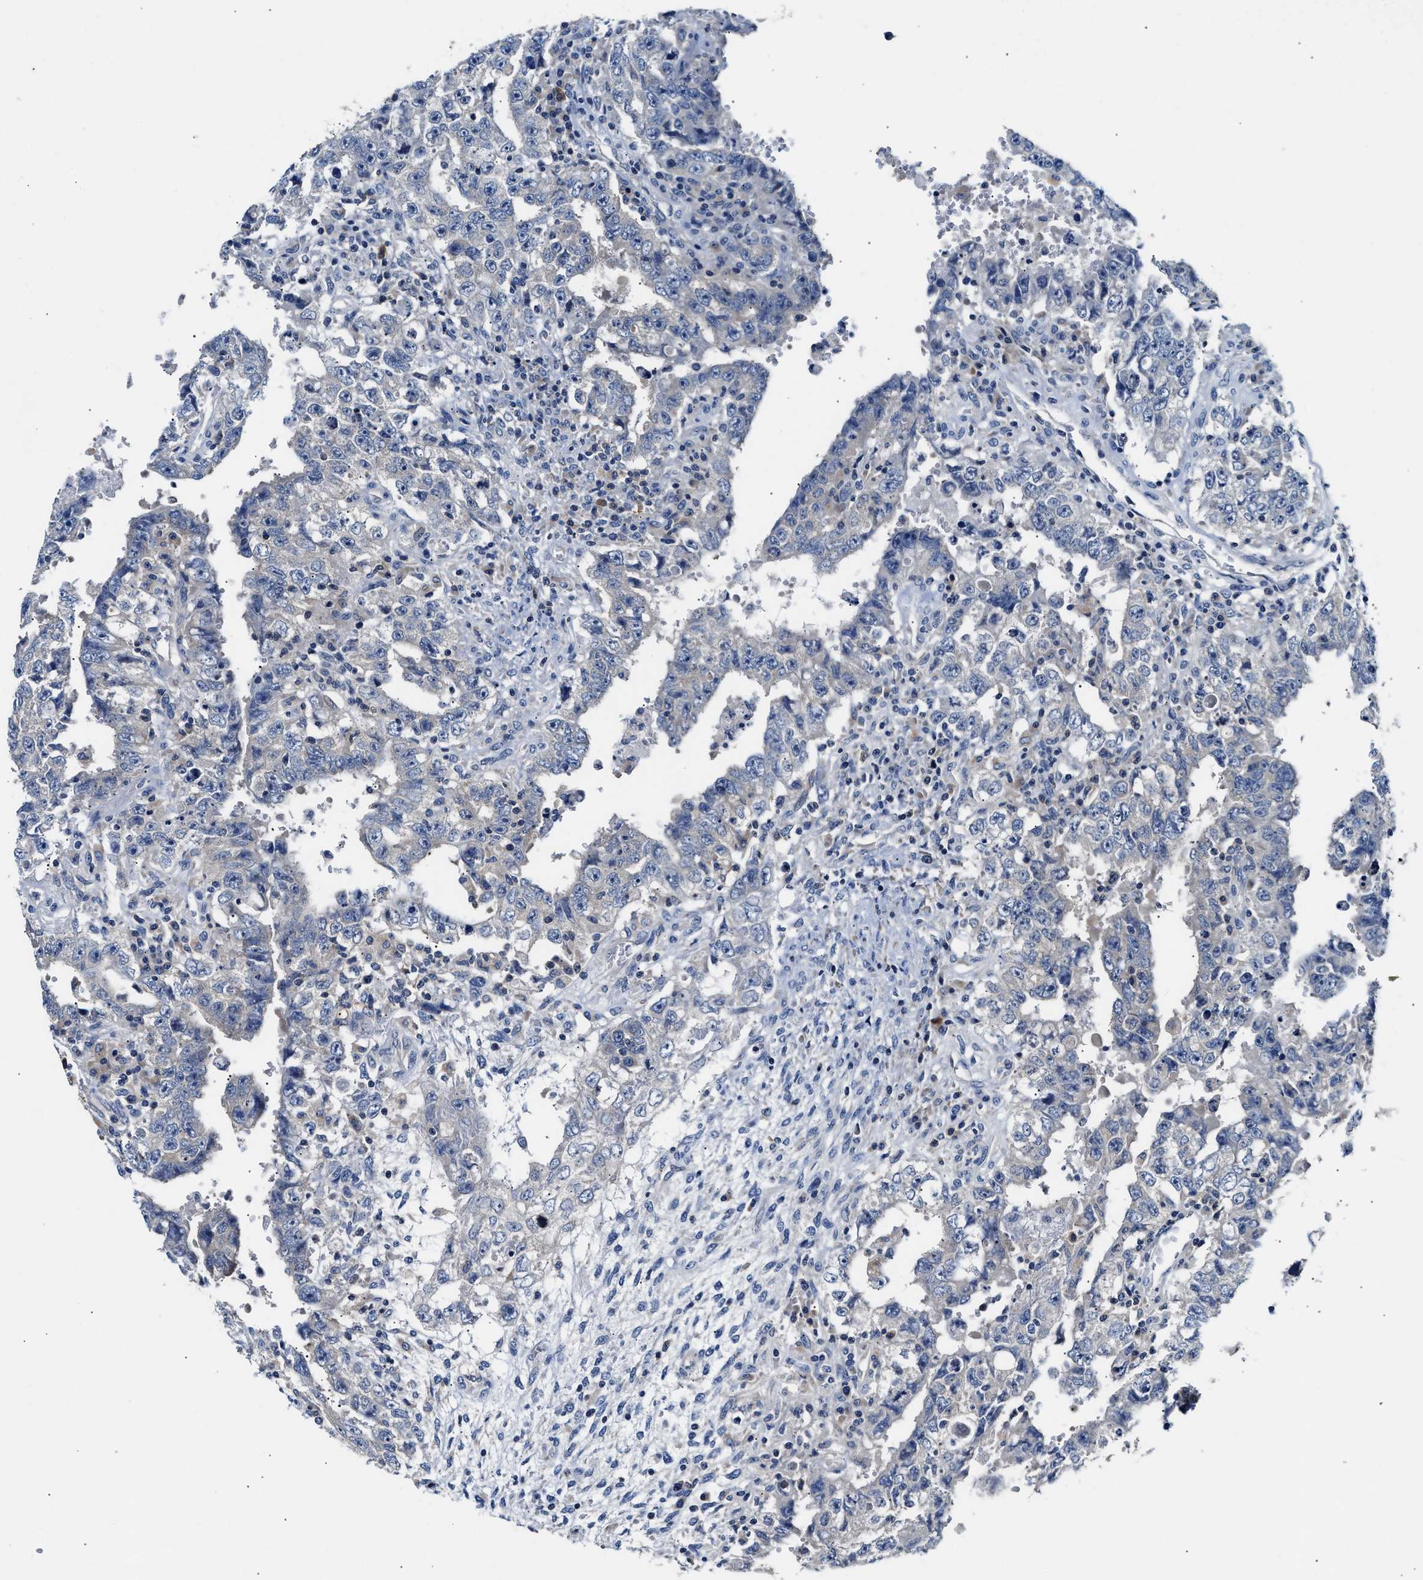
{"staining": {"intensity": "negative", "quantity": "none", "location": "none"}, "tissue": "testis cancer", "cell_type": "Tumor cells", "image_type": "cancer", "snomed": [{"axis": "morphology", "description": "Carcinoma, Embryonal, NOS"}, {"axis": "topography", "description": "Testis"}], "caption": "IHC of human testis cancer exhibits no staining in tumor cells.", "gene": "FAM185A", "patient": {"sex": "male", "age": 26}}